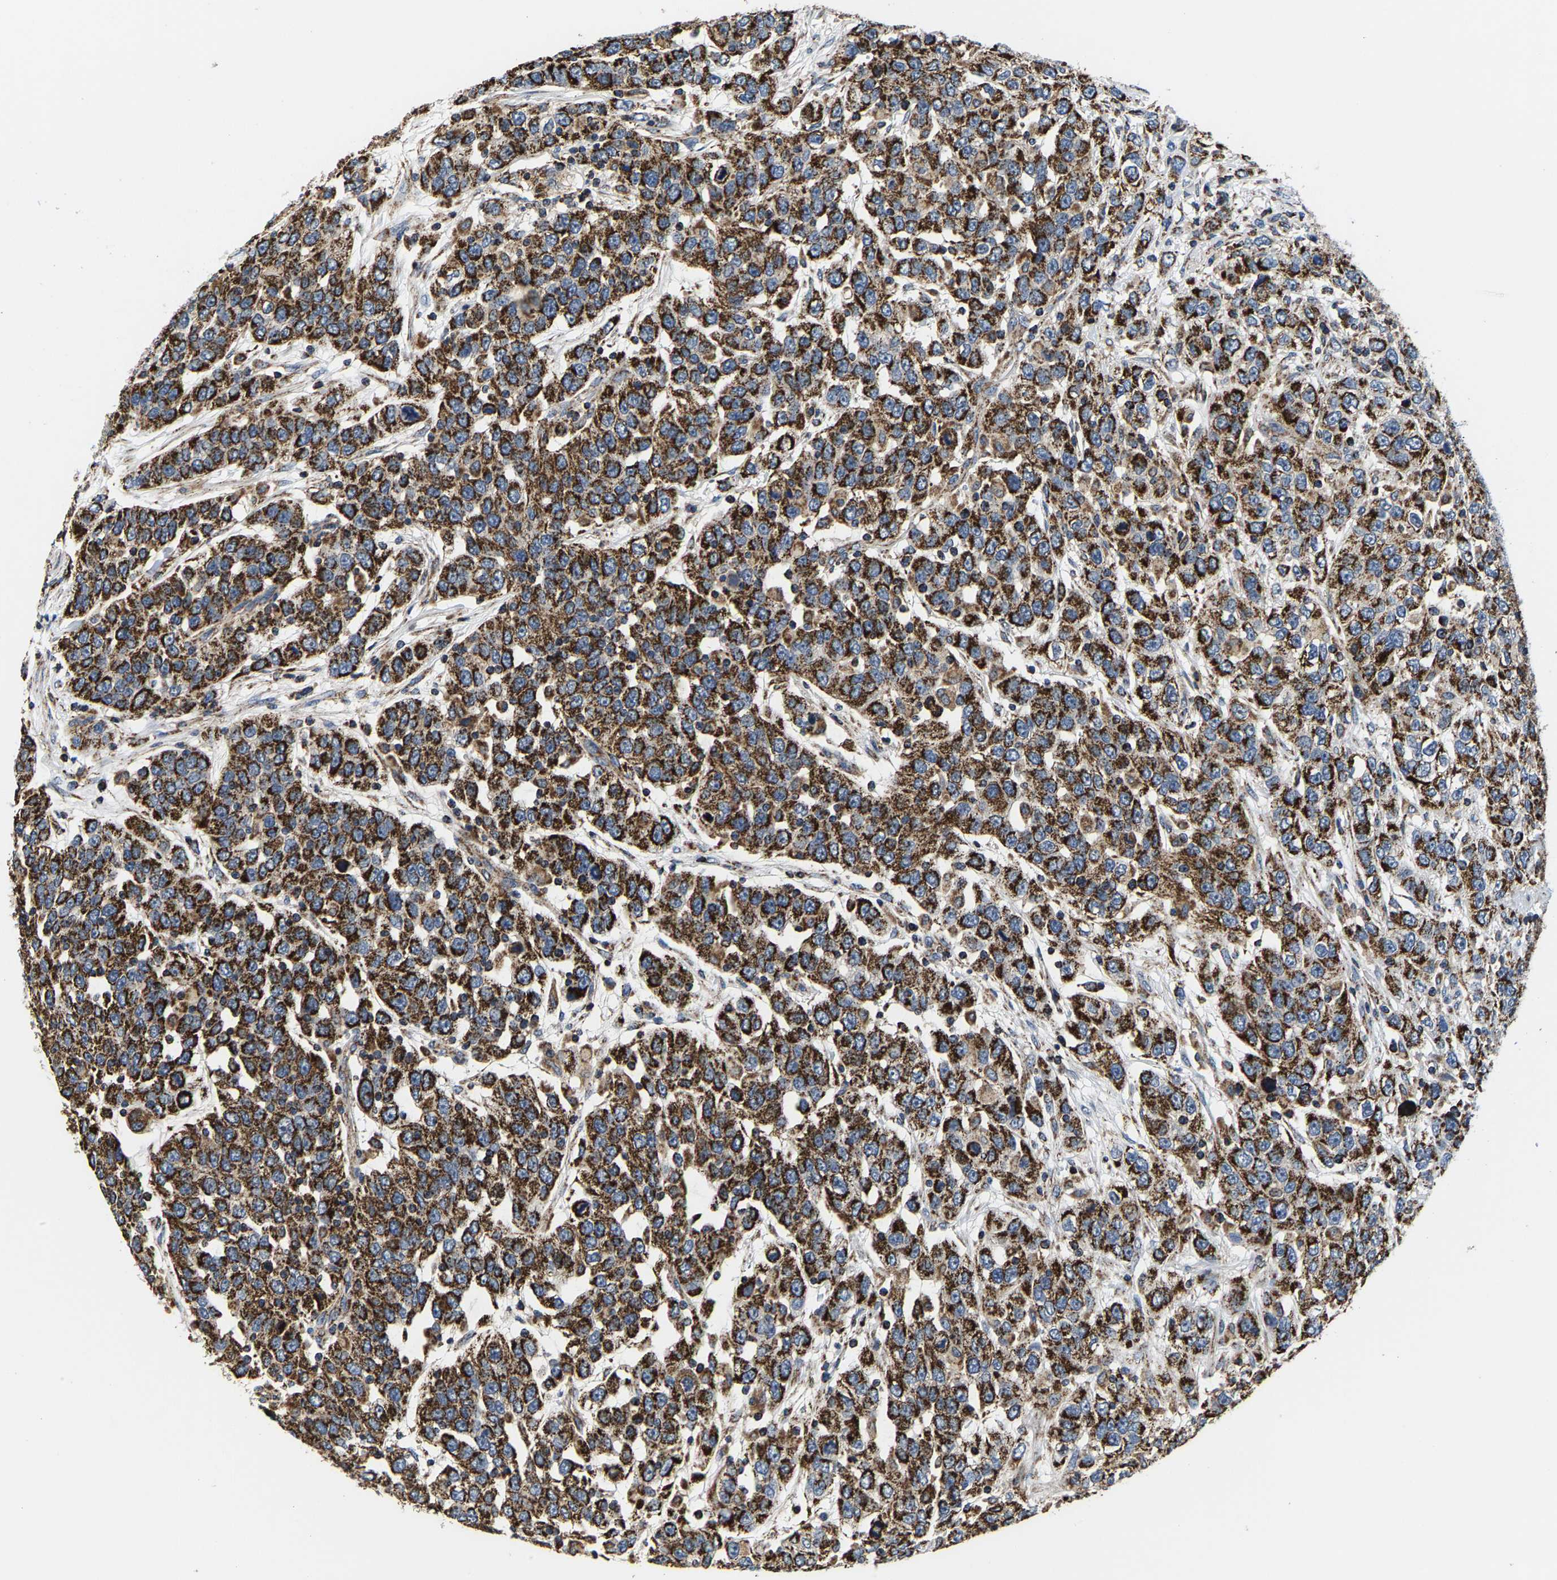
{"staining": {"intensity": "strong", "quantity": ">75%", "location": "cytoplasmic/membranous"}, "tissue": "urothelial cancer", "cell_type": "Tumor cells", "image_type": "cancer", "snomed": [{"axis": "morphology", "description": "Urothelial carcinoma, High grade"}, {"axis": "topography", "description": "Urinary bladder"}], "caption": "Immunohistochemistry image of neoplastic tissue: human urothelial carcinoma (high-grade) stained using immunohistochemistry (IHC) displays high levels of strong protein expression localized specifically in the cytoplasmic/membranous of tumor cells, appearing as a cytoplasmic/membranous brown color.", "gene": "SHMT2", "patient": {"sex": "female", "age": 80}}